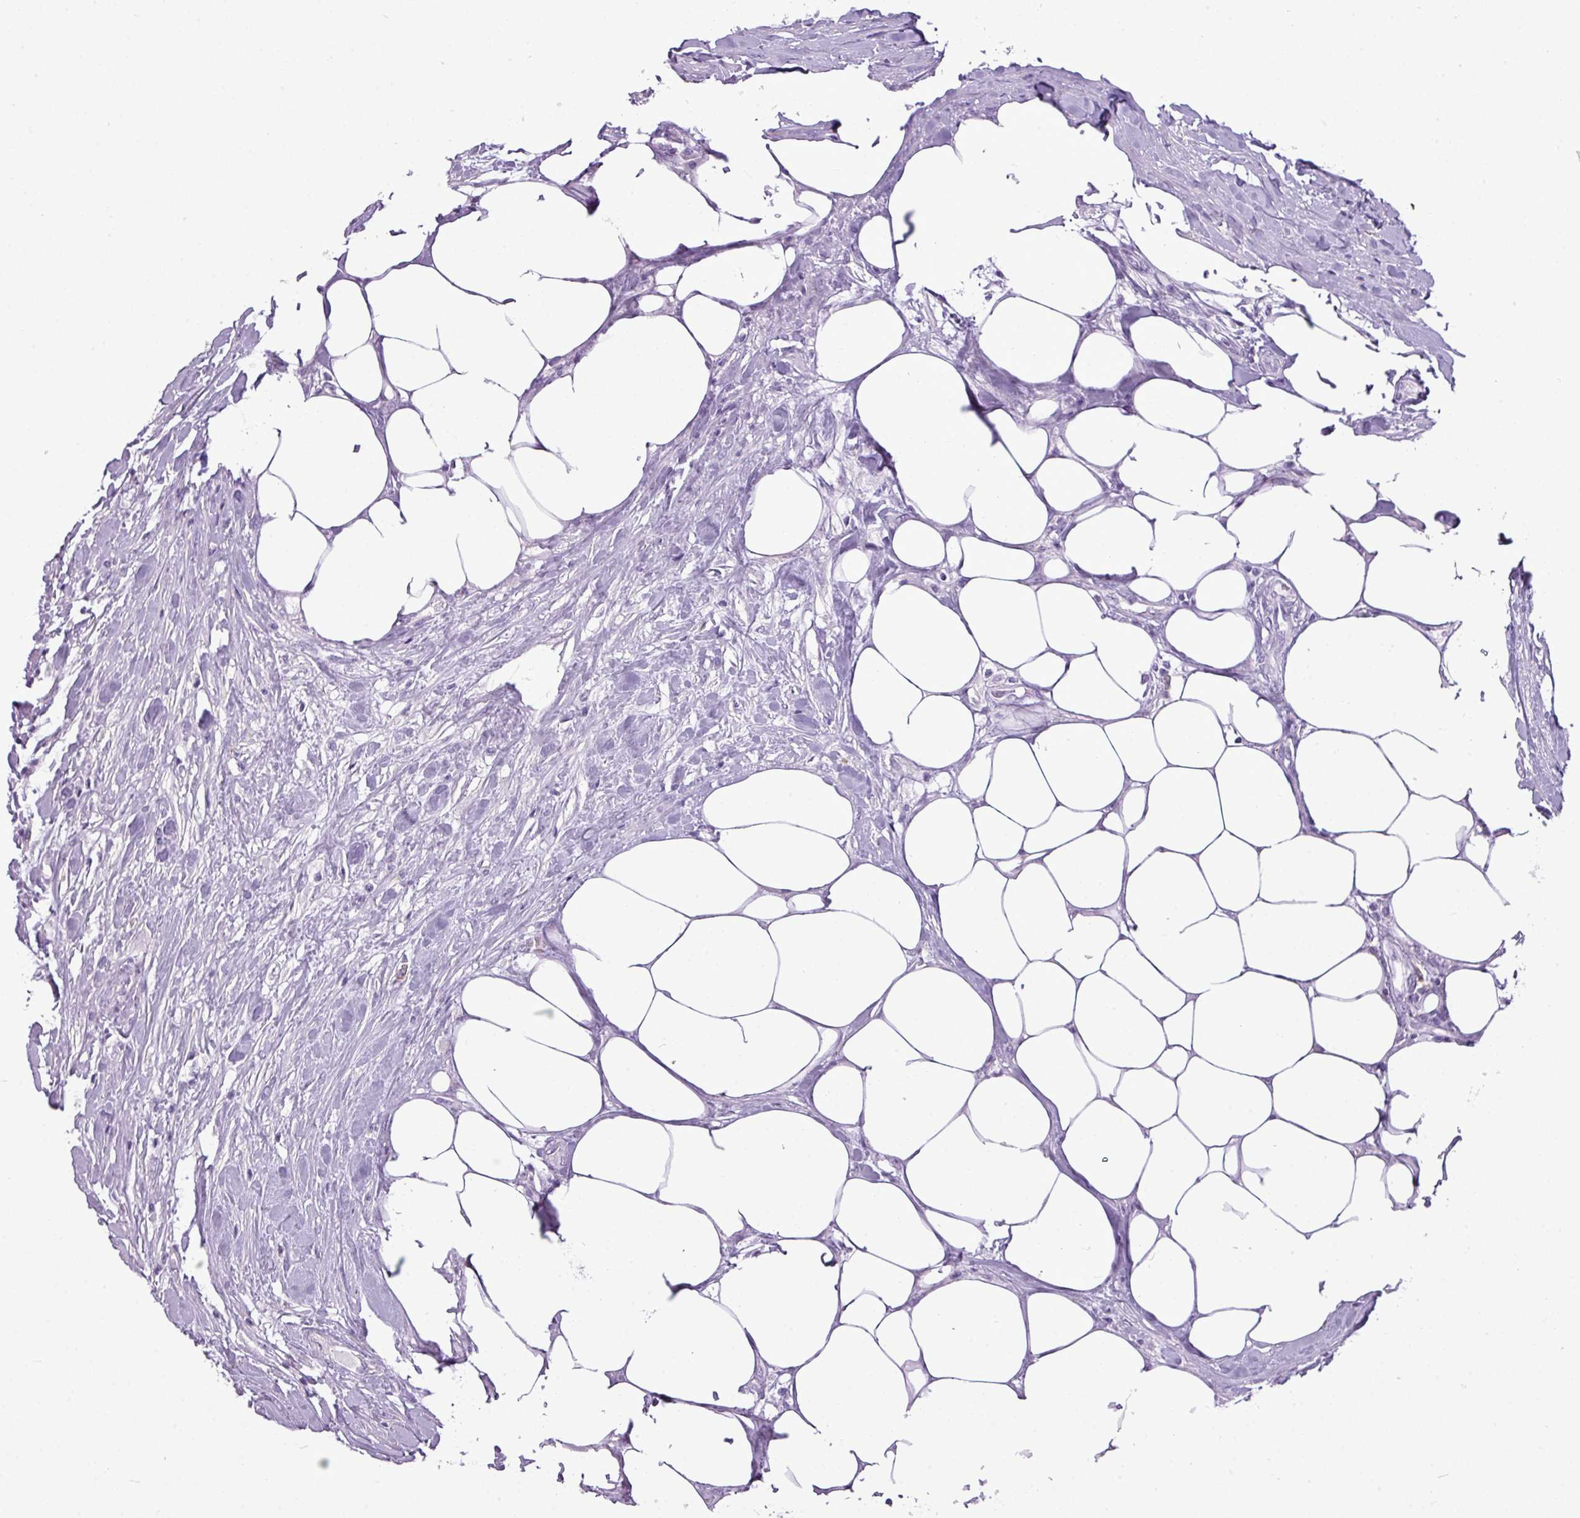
{"staining": {"intensity": "negative", "quantity": "none", "location": "none"}, "tissue": "urothelial cancer", "cell_type": "Tumor cells", "image_type": "cancer", "snomed": [{"axis": "morphology", "description": "Urothelial carcinoma, High grade"}, {"axis": "topography", "description": "Urinary bladder"}], "caption": "Tumor cells are negative for protein expression in human urothelial cancer.", "gene": "RBMXL2", "patient": {"sex": "male", "age": 61}}